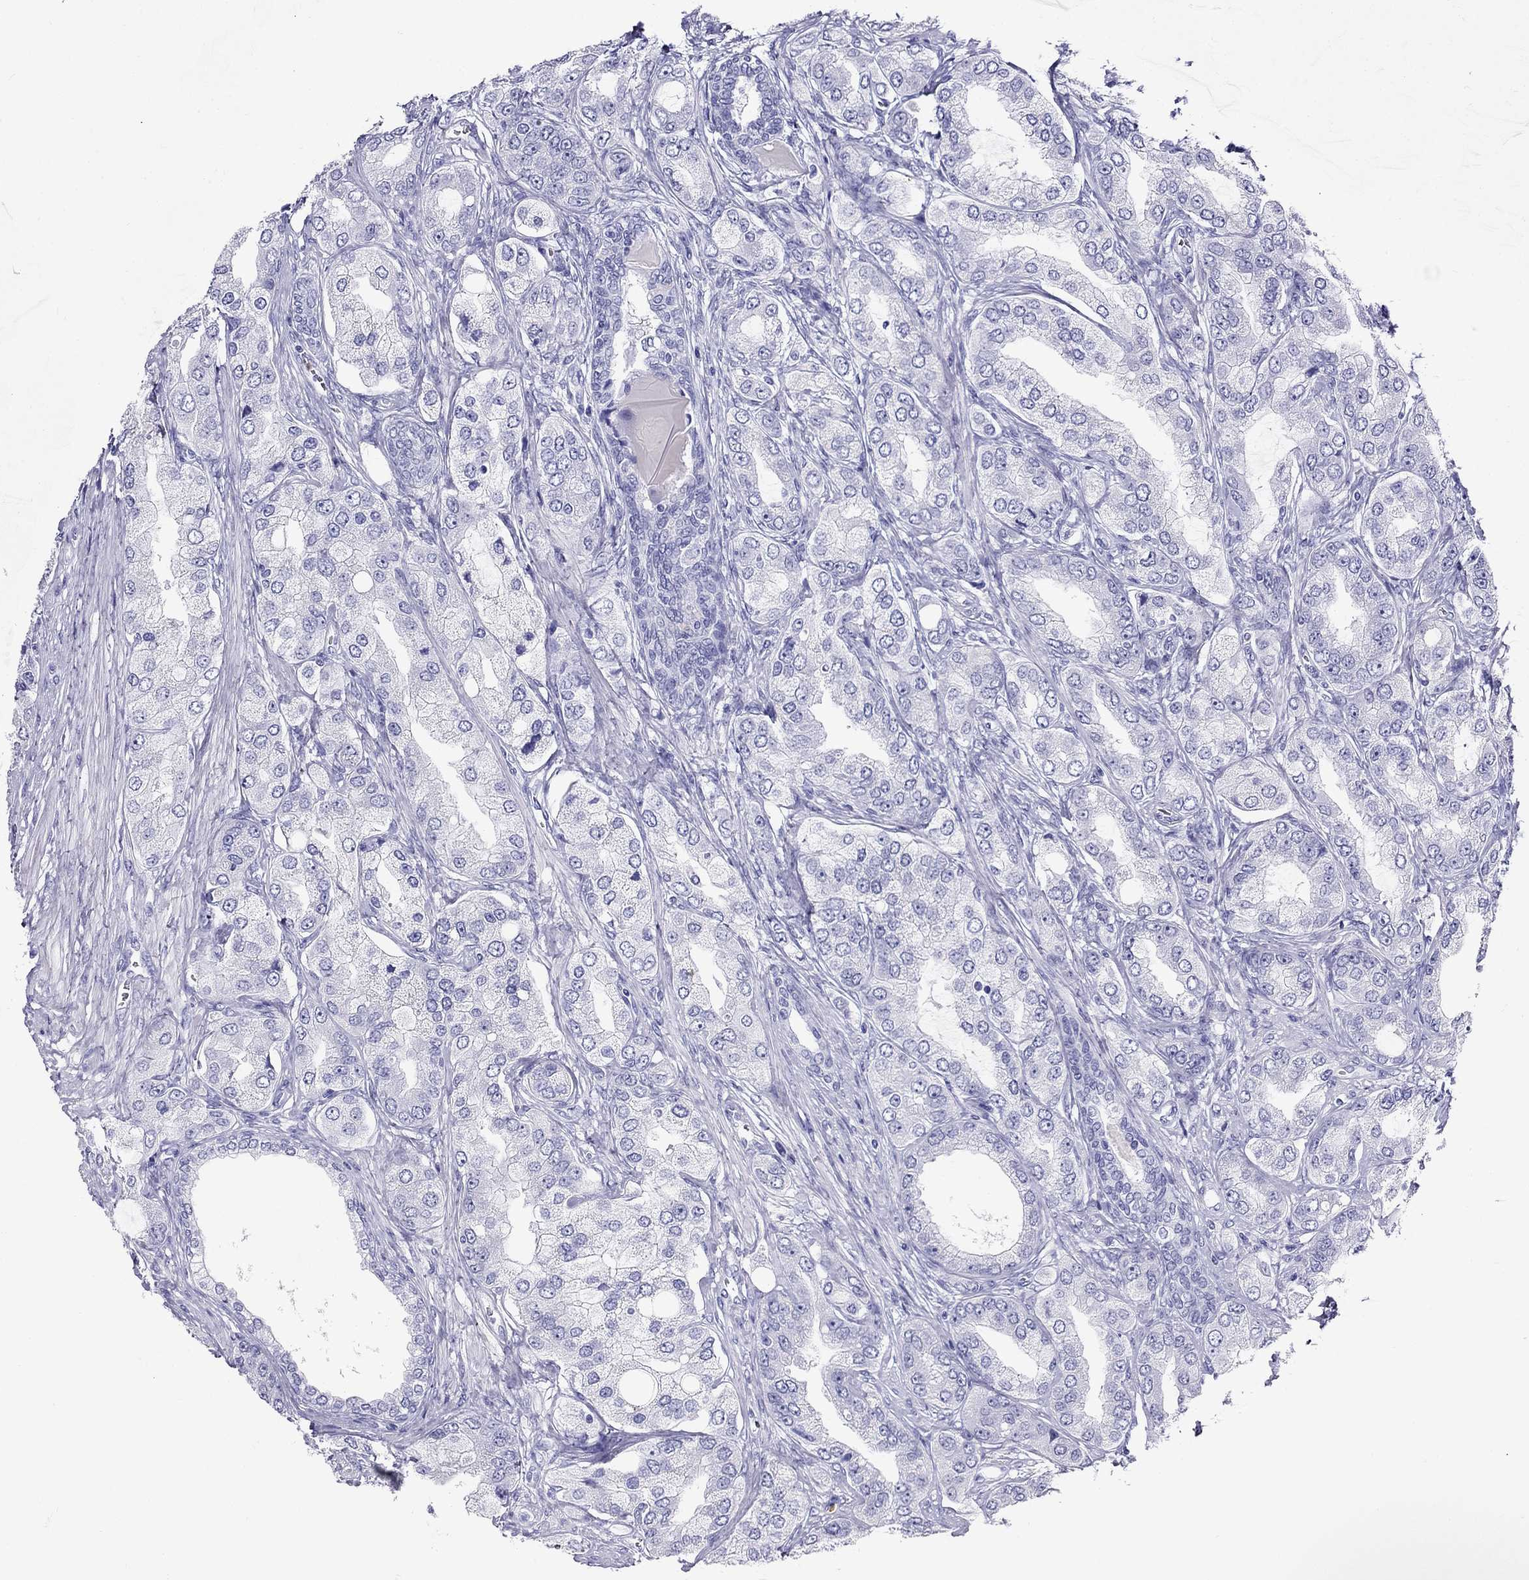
{"staining": {"intensity": "negative", "quantity": "none", "location": "none"}, "tissue": "prostate cancer", "cell_type": "Tumor cells", "image_type": "cancer", "snomed": [{"axis": "morphology", "description": "Adenocarcinoma, Low grade"}, {"axis": "topography", "description": "Prostate"}], "caption": "High power microscopy histopathology image of an immunohistochemistry photomicrograph of prostate low-grade adenocarcinoma, revealing no significant staining in tumor cells.", "gene": "PPP1R36", "patient": {"sex": "male", "age": 69}}